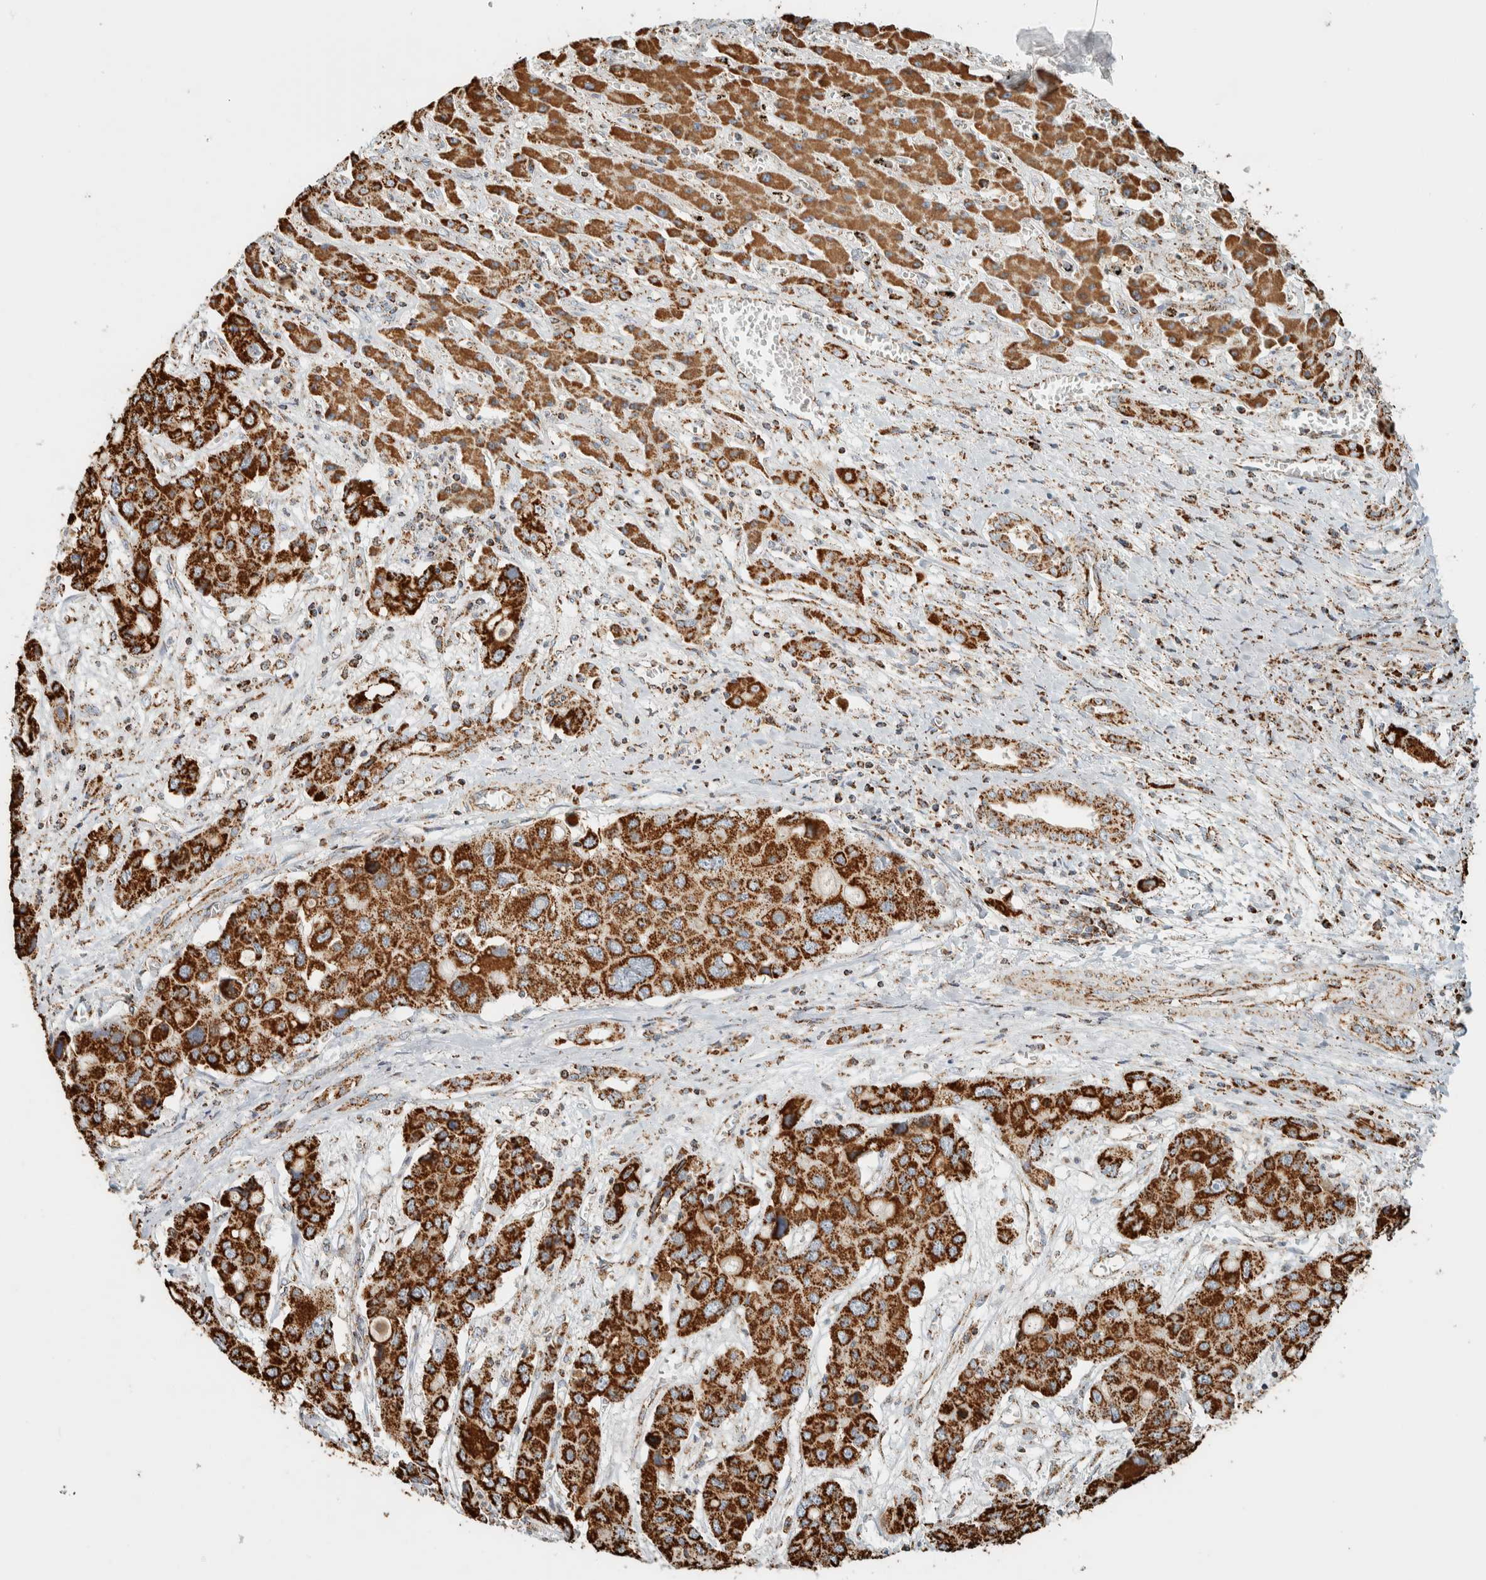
{"staining": {"intensity": "strong", "quantity": ">75%", "location": "cytoplasmic/membranous"}, "tissue": "liver cancer", "cell_type": "Tumor cells", "image_type": "cancer", "snomed": [{"axis": "morphology", "description": "Cholangiocarcinoma"}, {"axis": "topography", "description": "Liver"}], "caption": "Protein expression analysis of human liver cancer reveals strong cytoplasmic/membranous staining in about >75% of tumor cells.", "gene": "ZNF454", "patient": {"sex": "male", "age": 67}}